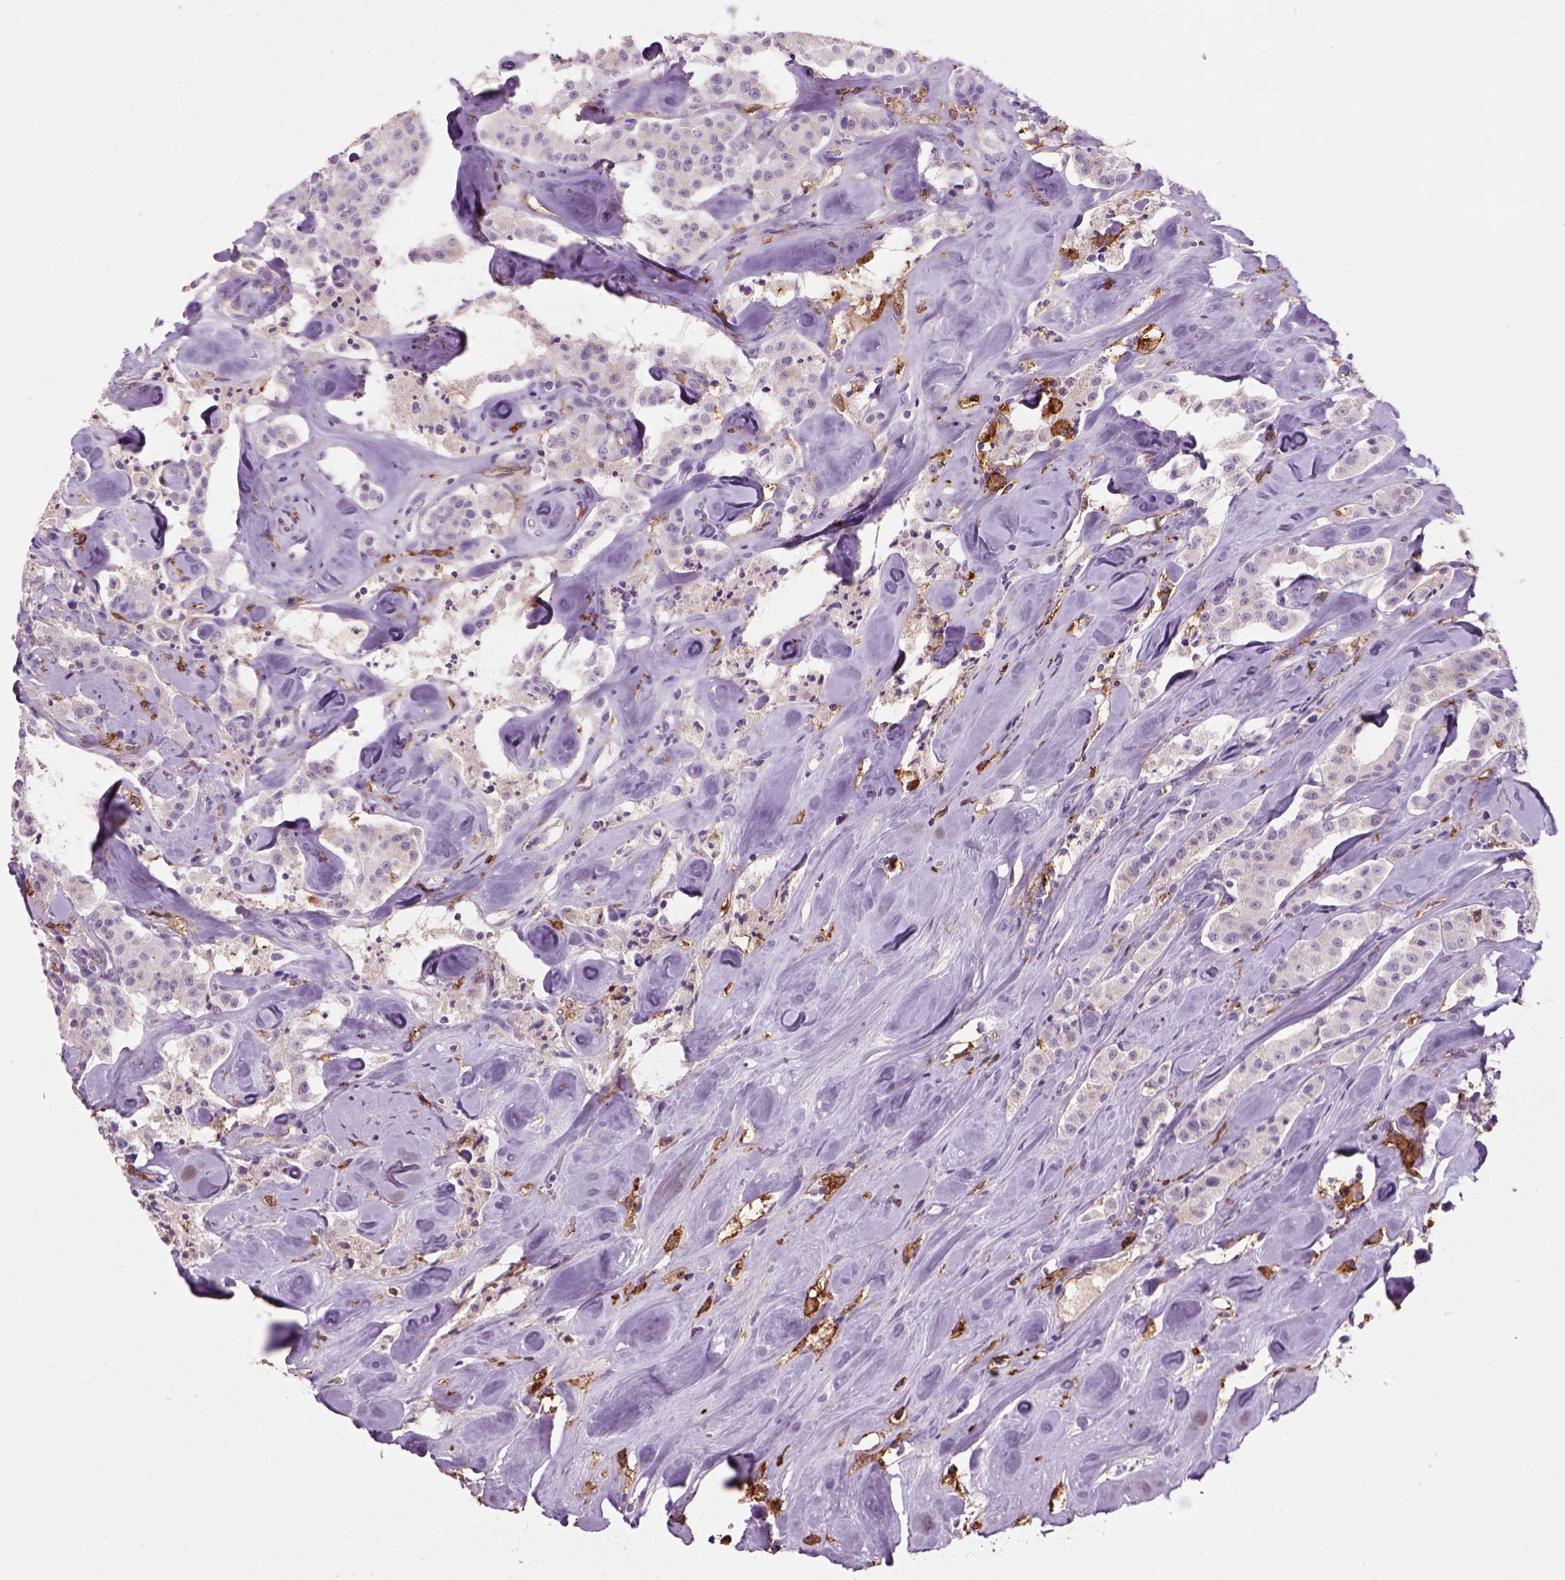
{"staining": {"intensity": "negative", "quantity": "none", "location": "none"}, "tissue": "carcinoid", "cell_type": "Tumor cells", "image_type": "cancer", "snomed": [{"axis": "morphology", "description": "Carcinoid, malignant, NOS"}, {"axis": "topography", "description": "Pancreas"}], "caption": "Carcinoid stained for a protein using immunohistochemistry reveals no expression tumor cells.", "gene": "CD14", "patient": {"sex": "male", "age": 41}}